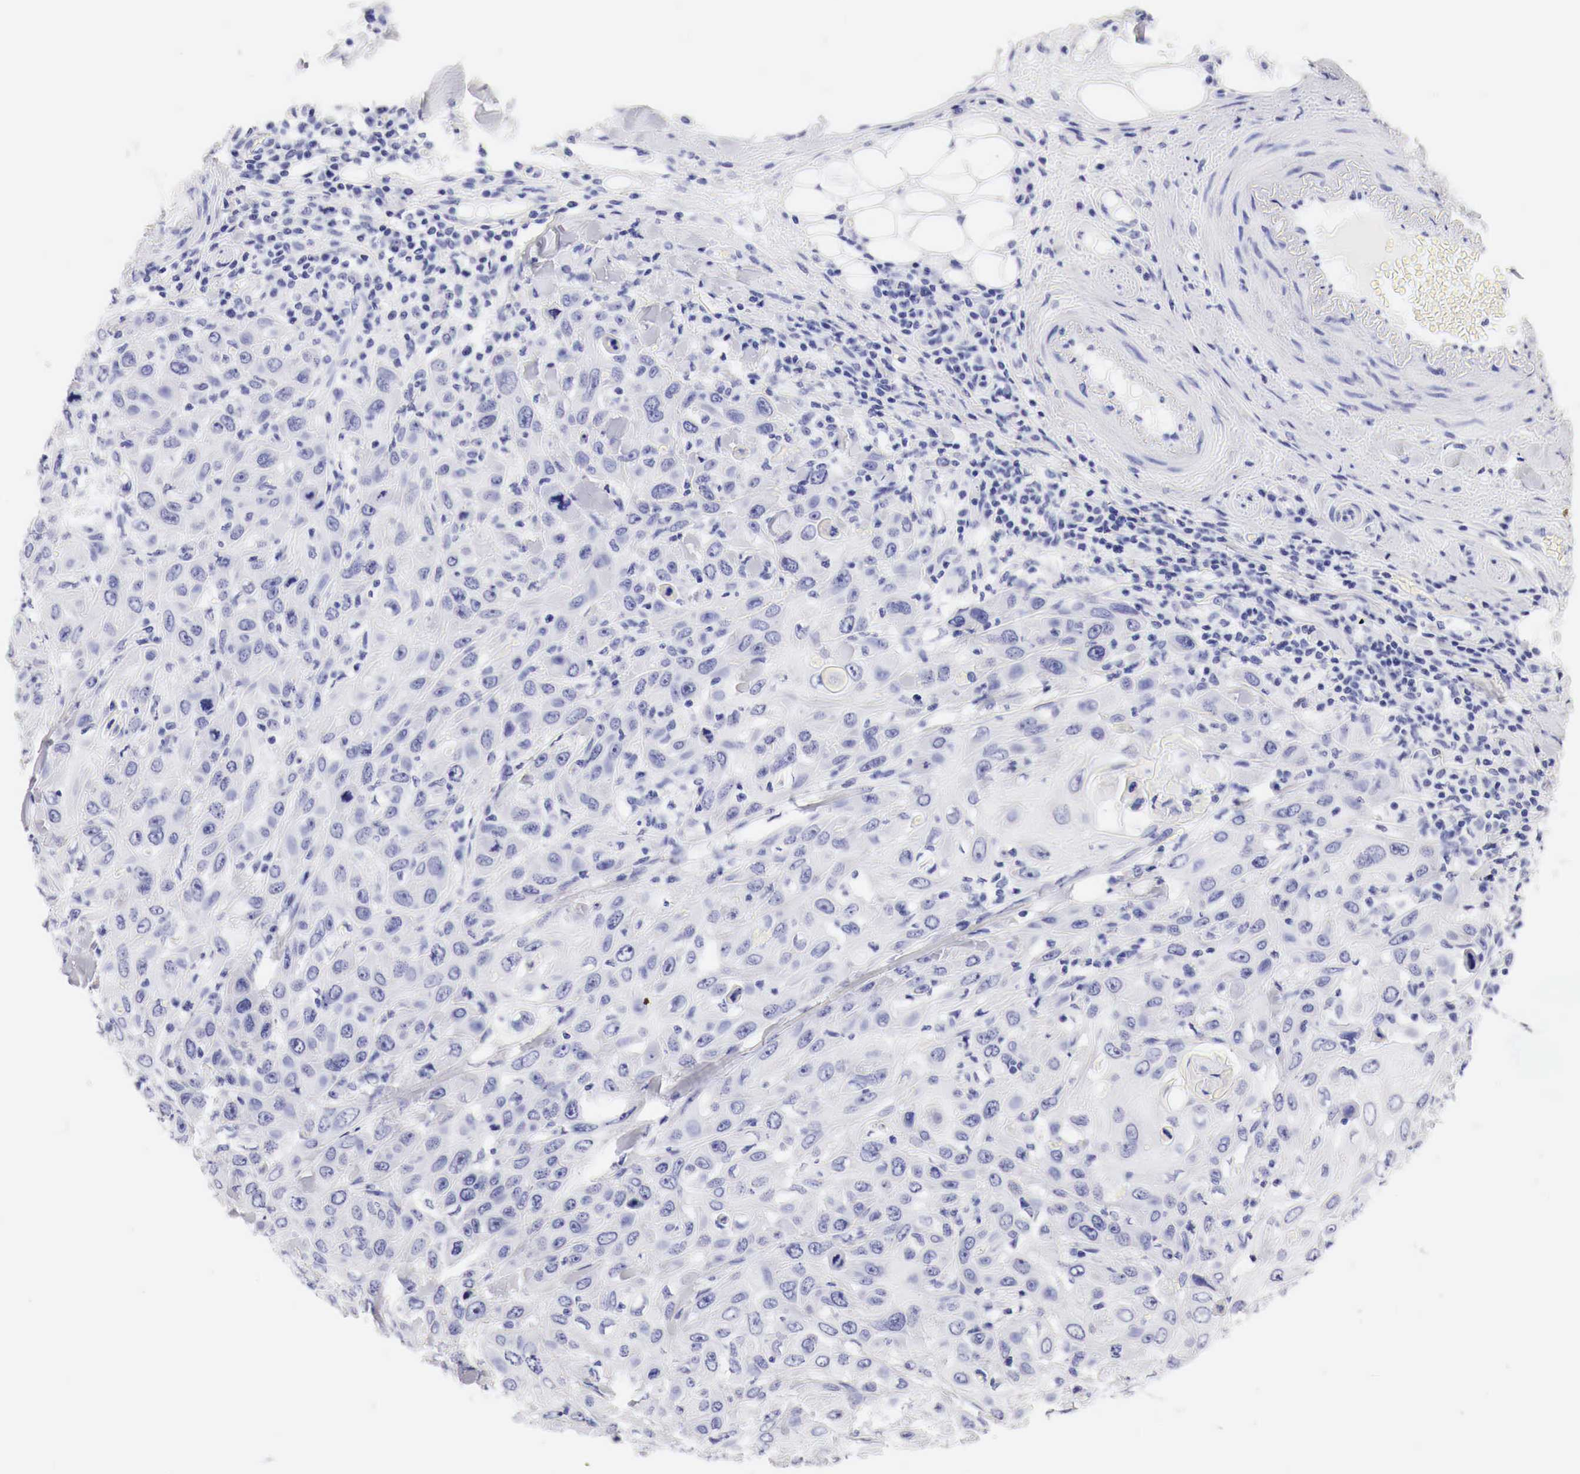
{"staining": {"intensity": "negative", "quantity": "none", "location": "none"}, "tissue": "skin cancer", "cell_type": "Tumor cells", "image_type": "cancer", "snomed": [{"axis": "morphology", "description": "Squamous cell carcinoma, NOS"}, {"axis": "topography", "description": "Skin"}], "caption": "Skin cancer (squamous cell carcinoma) was stained to show a protein in brown. There is no significant expression in tumor cells.", "gene": "TYR", "patient": {"sex": "male", "age": 84}}